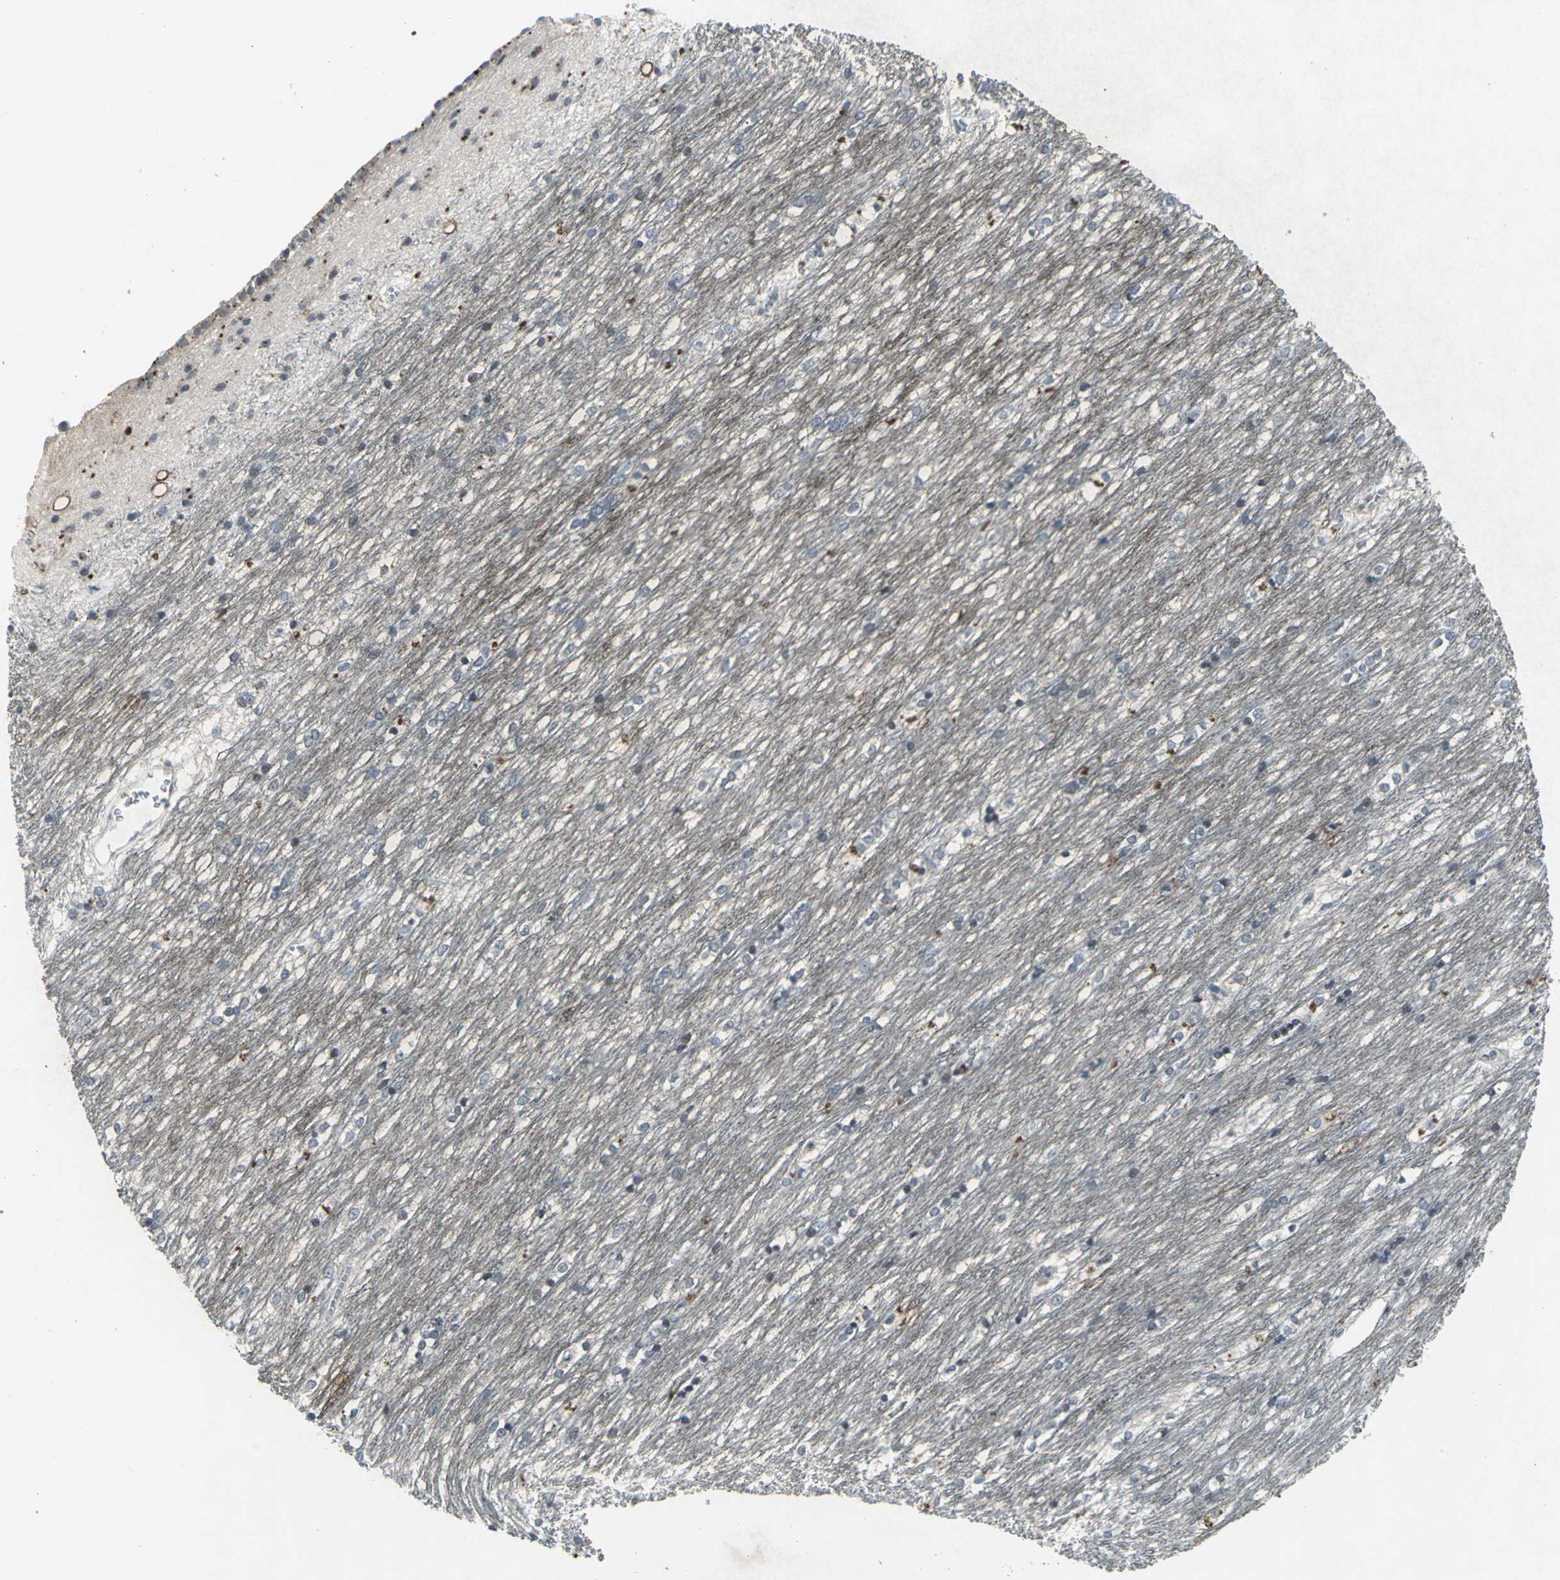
{"staining": {"intensity": "negative", "quantity": "none", "location": "none"}, "tissue": "caudate", "cell_type": "Glial cells", "image_type": "normal", "snomed": [{"axis": "morphology", "description": "Normal tissue, NOS"}, {"axis": "topography", "description": "Lateral ventricle wall"}], "caption": "Immunohistochemical staining of normal caudate reveals no significant staining in glial cells.", "gene": "BMP4", "patient": {"sex": "female", "age": 19}}